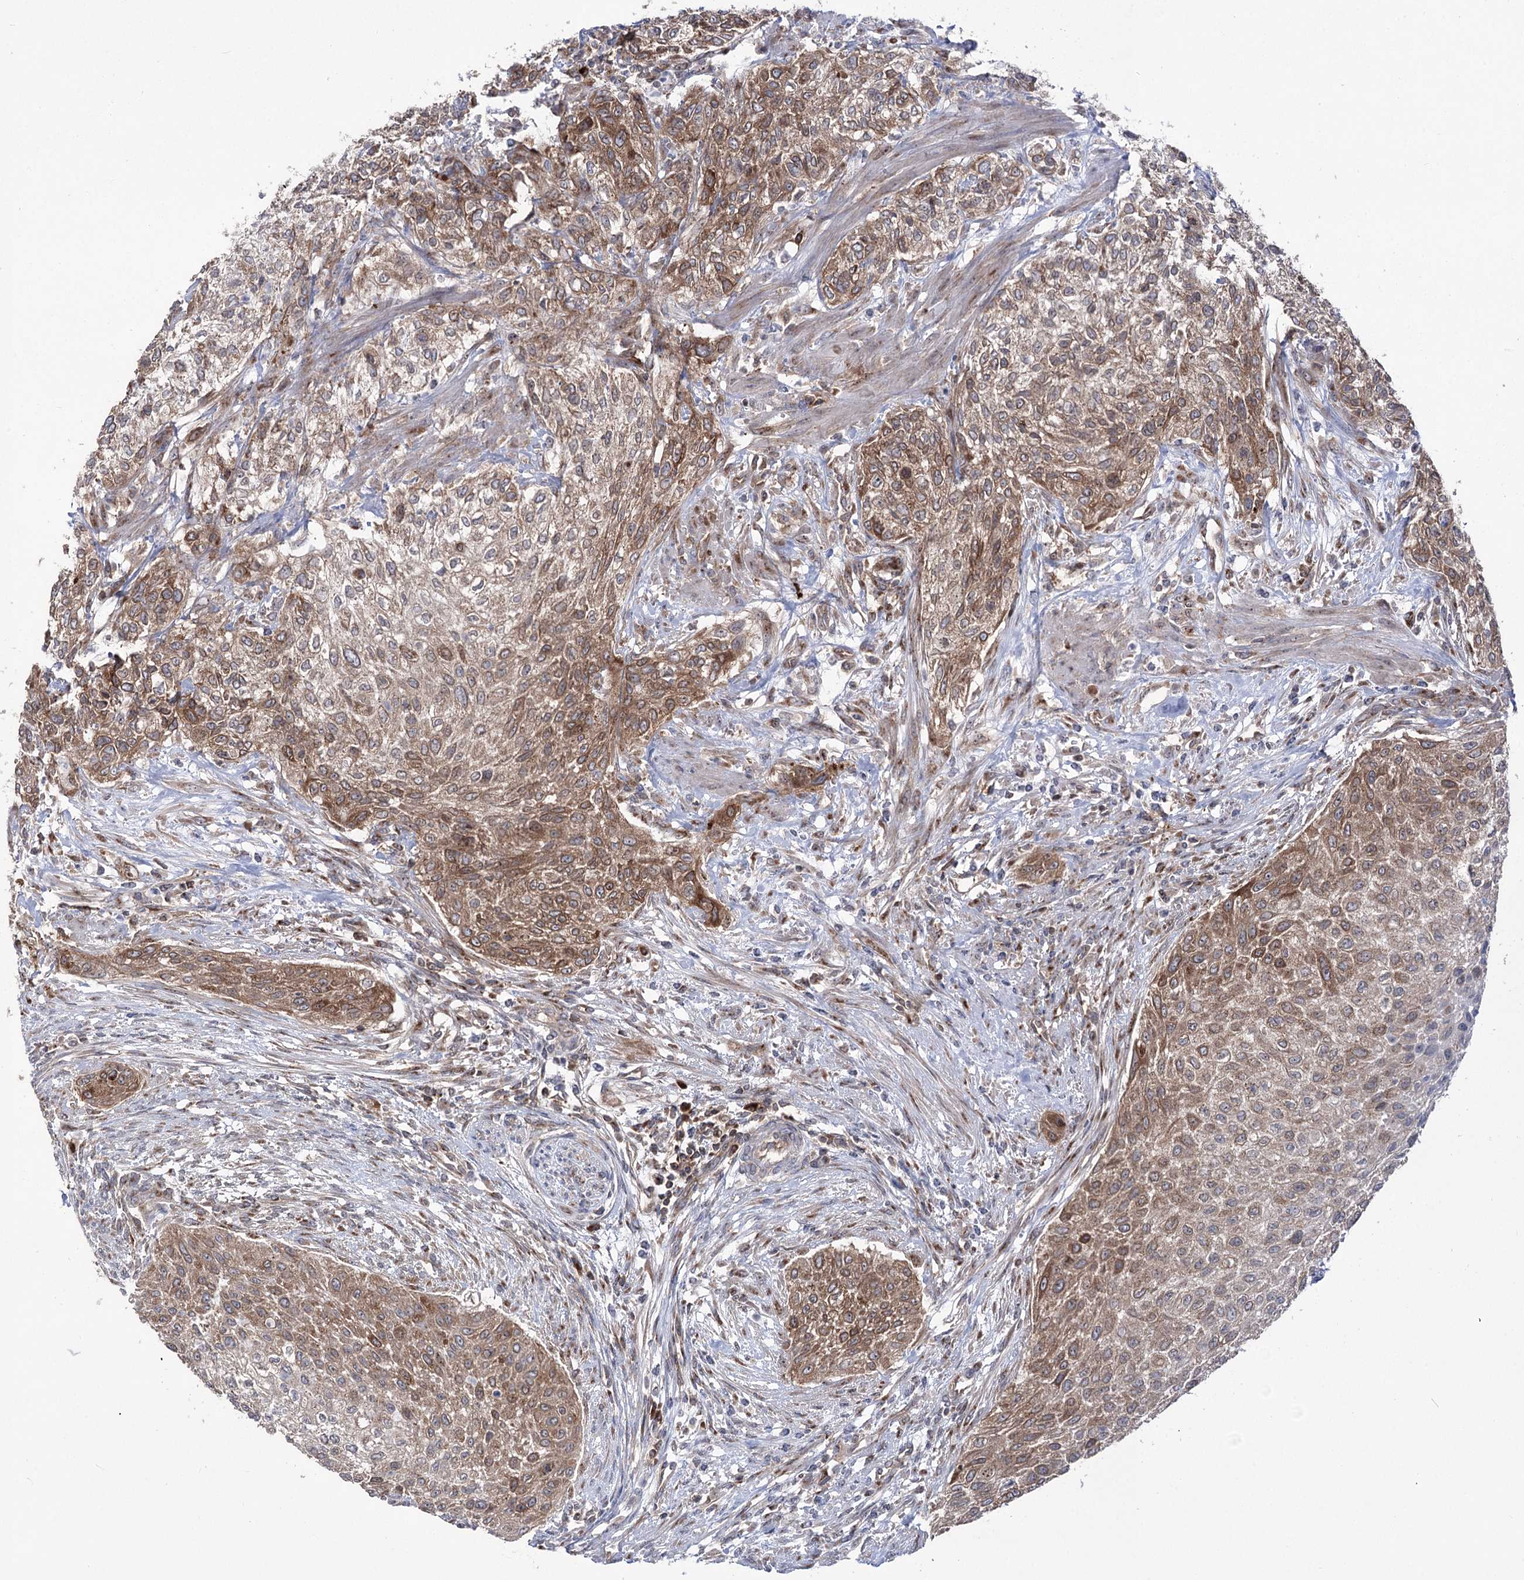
{"staining": {"intensity": "moderate", "quantity": ">75%", "location": "cytoplasmic/membranous"}, "tissue": "urothelial cancer", "cell_type": "Tumor cells", "image_type": "cancer", "snomed": [{"axis": "morphology", "description": "Urothelial carcinoma, High grade"}, {"axis": "topography", "description": "Urinary bladder"}], "caption": "Moderate cytoplasmic/membranous staining is identified in about >75% of tumor cells in urothelial cancer.", "gene": "ZNF622", "patient": {"sex": "male", "age": 35}}